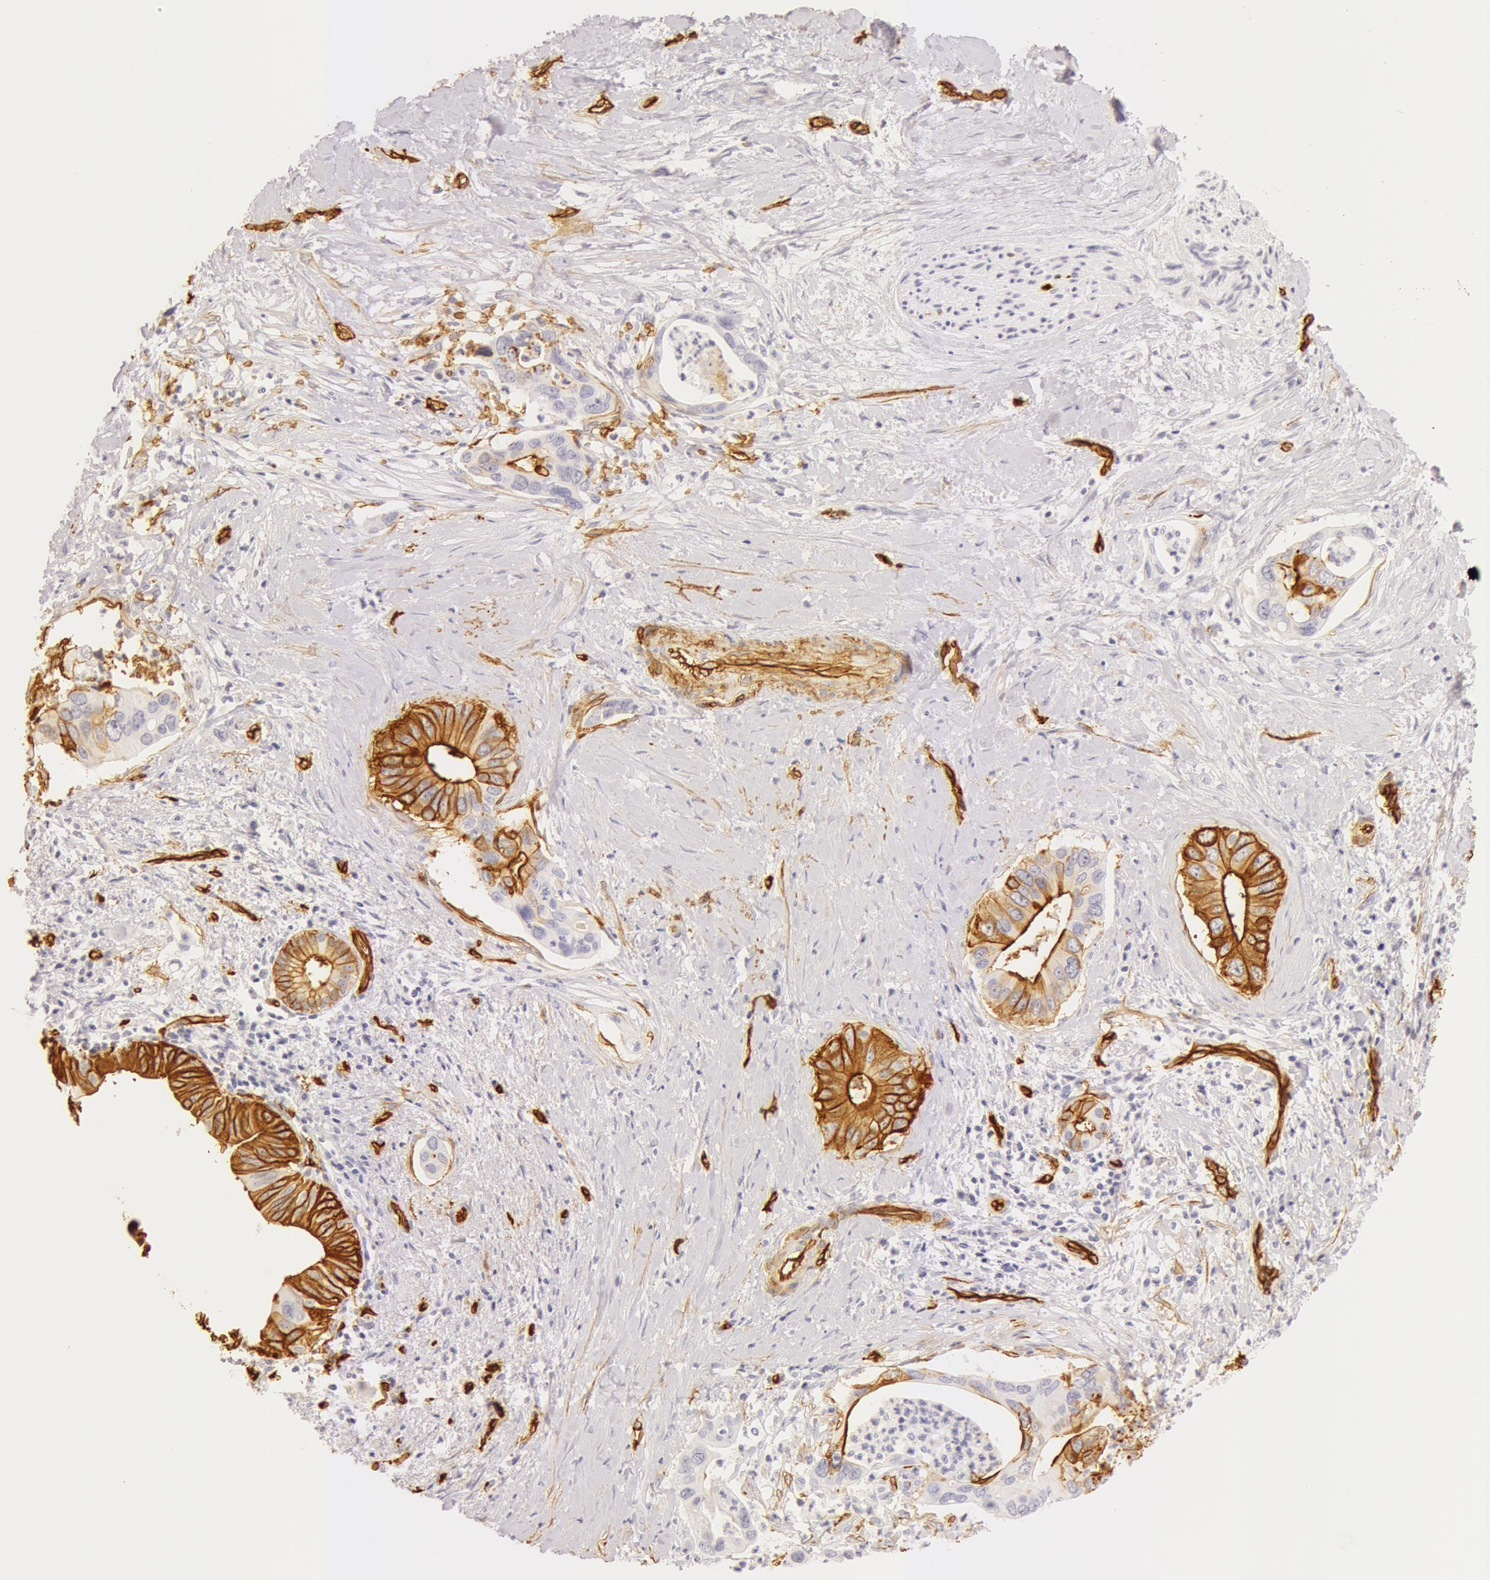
{"staining": {"intensity": "moderate", "quantity": "25%-75%", "location": "cytoplasmic/membranous"}, "tissue": "liver cancer", "cell_type": "Tumor cells", "image_type": "cancer", "snomed": [{"axis": "morphology", "description": "Cholangiocarcinoma"}, {"axis": "topography", "description": "Liver"}], "caption": "Liver cancer was stained to show a protein in brown. There is medium levels of moderate cytoplasmic/membranous expression in about 25%-75% of tumor cells. Nuclei are stained in blue.", "gene": "AQP1", "patient": {"sex": "female", "age": 65}}